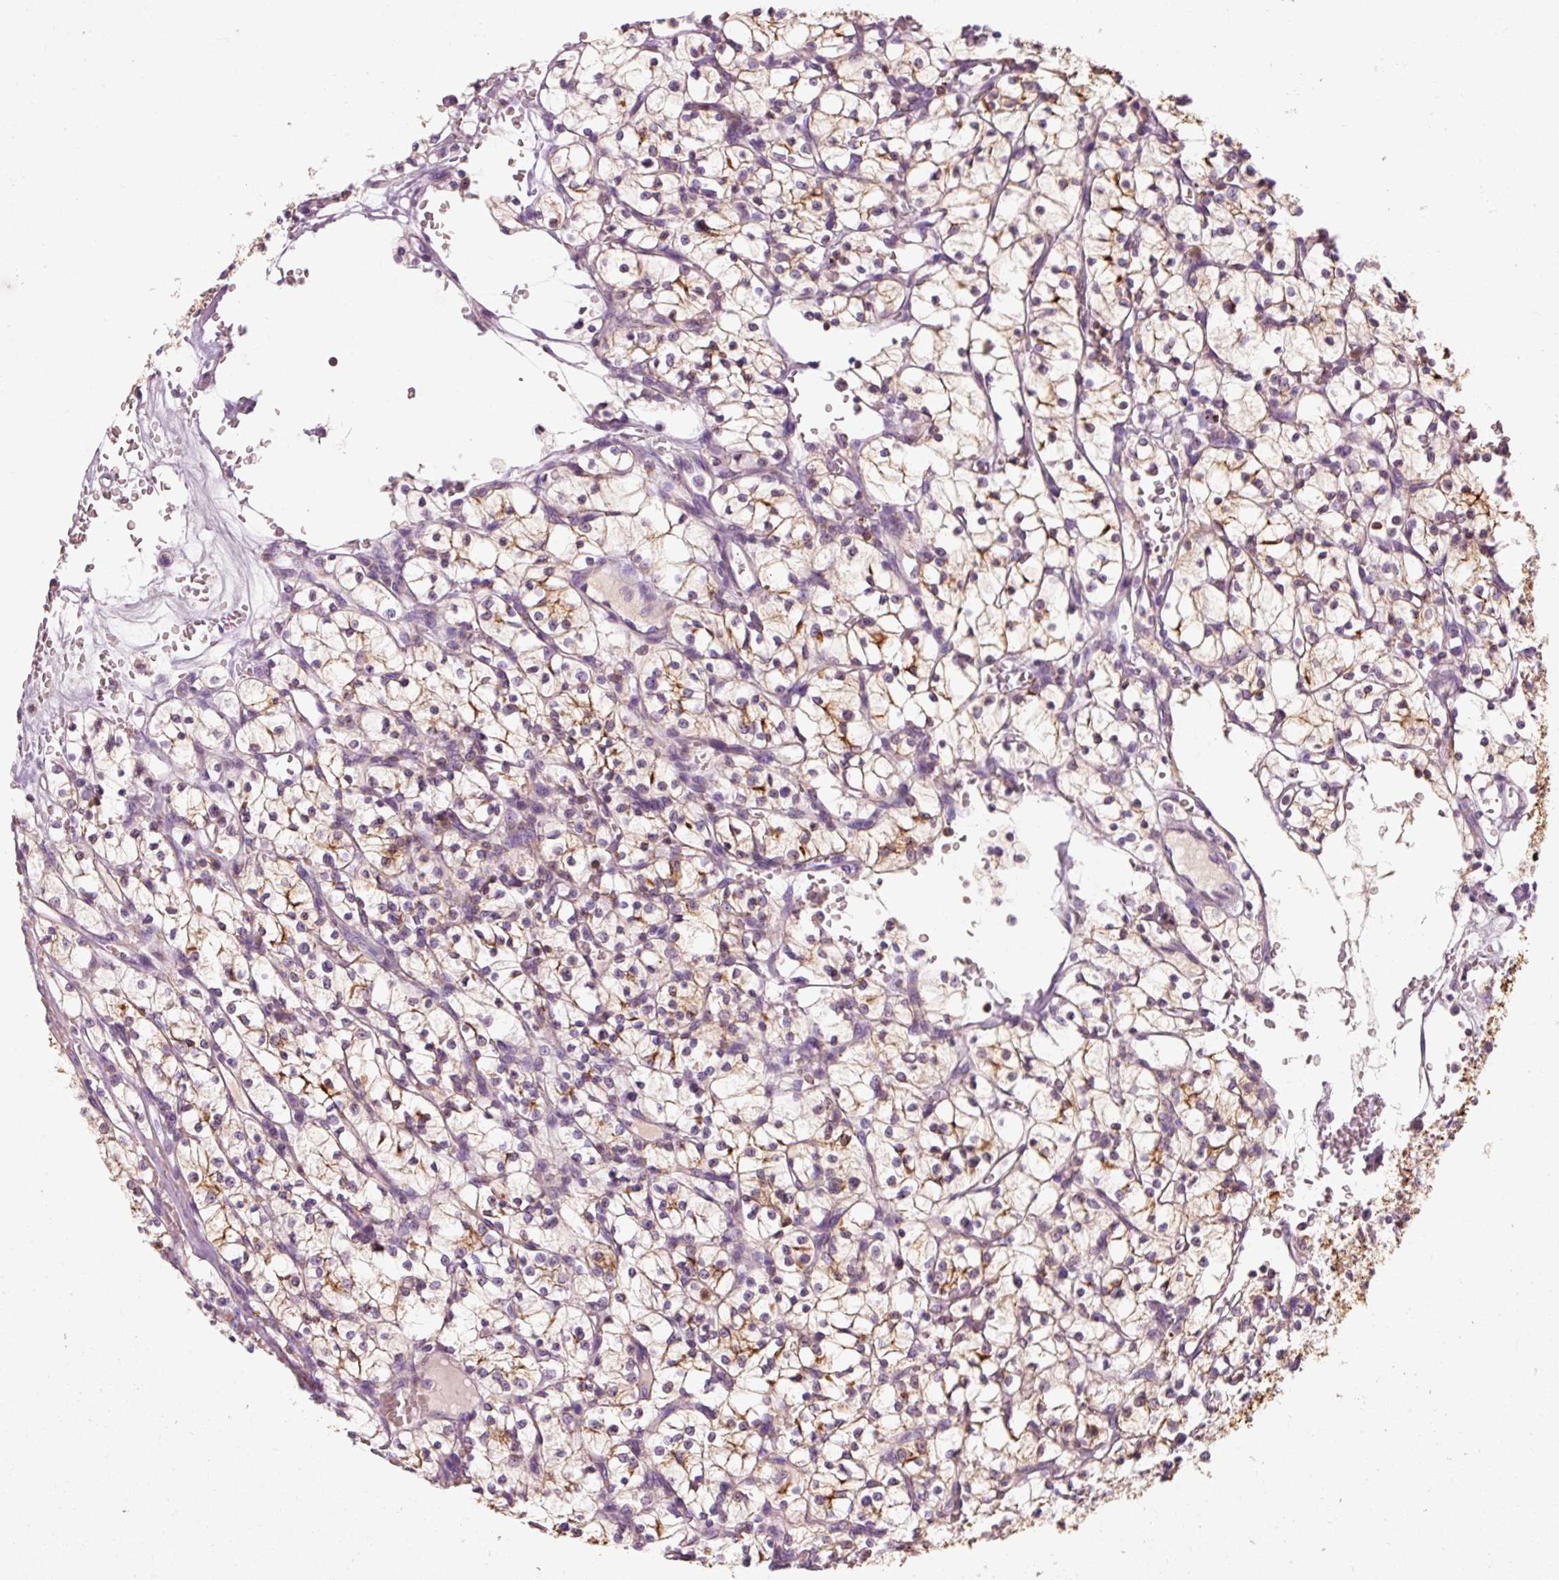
{"staining": {"intensity": "weak", "quantity": "25%-75%", "location": "cytoplasmic/membranous"}, "tissue": "renal cancer", "cell_type": "Tumor cells", "image_type": "cancer", "snomed": [{"axis": "morphology", "description": "Adenocarcinoma, NOS"}, {"axis": "topography", "description": "Kidney"}], "caption": "Renal adenocarcinoma was stained to show a protein in brown. There is low levels of weak cytoplasmic/membranous expression in about 25%-75% of tumor cells. Using DAB (brown) and hematoxylin (blue) stains, captured at high magnification using brightfield microscopy.", "gene": "OR8K1", "patient": {"sex": "female", "age": 64}}